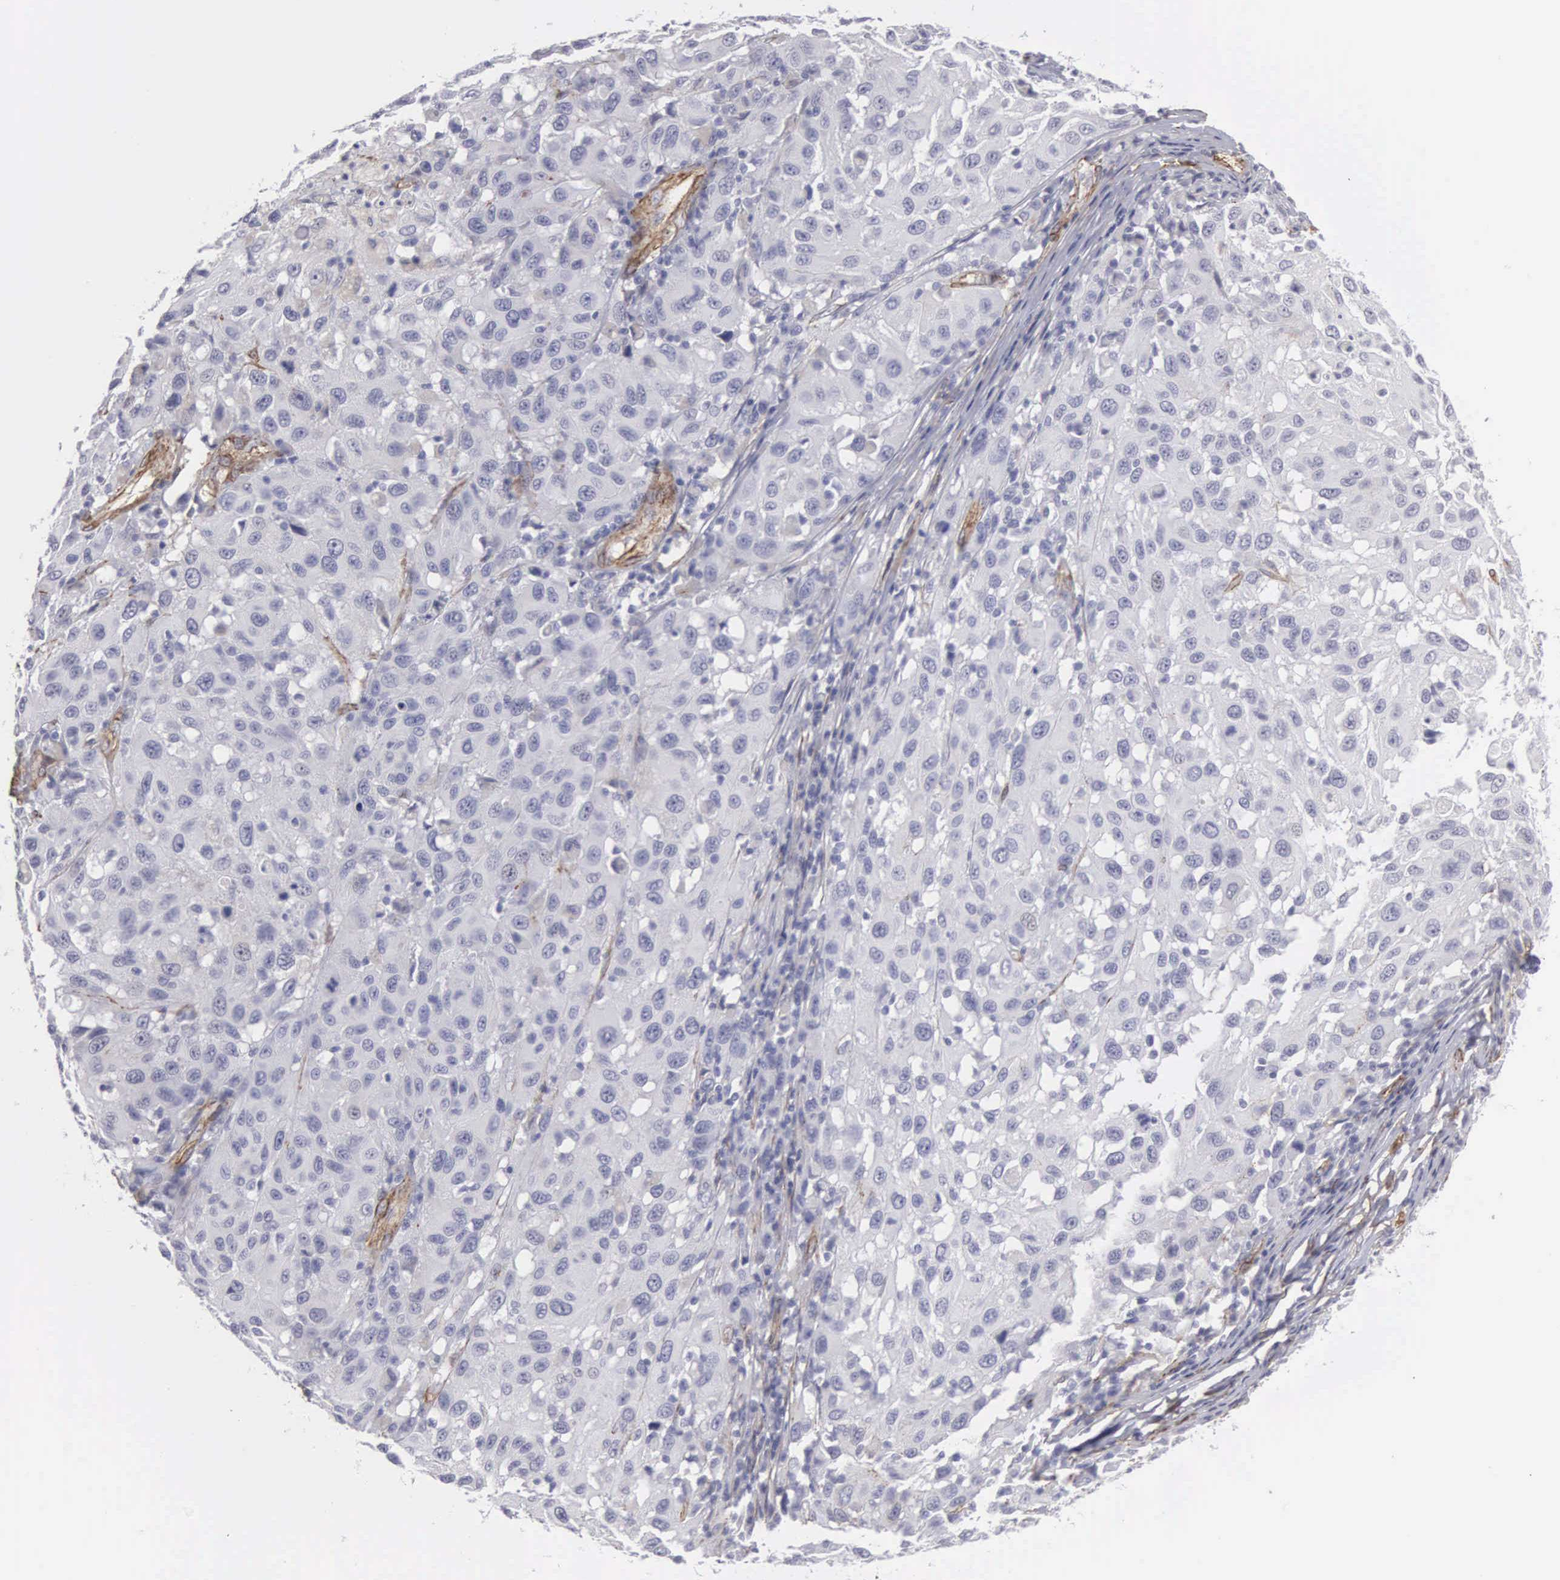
{"staining": {"intensity": "negative", "quantity": "none", "location": "none"}, "tissue": "melanoma", "cell_type": "Tumor cells", "image_type": "cancer", "snomed": [{"axis": "morphology", "description": "Malignant melanoma, NOS"}, {"axis": "topography", "description": "Skin"}], "caption": "DAB immunohistochemical staining of human melanoma demonstrates no significant staining in tumor cells. (DAB (3,3'-diaminobenzidine) immunohistochemistry visualized using brightfield microscopy, high magnification).", "gene": "MAGEB10", "patient": {"sex": "female", "age": 77}}